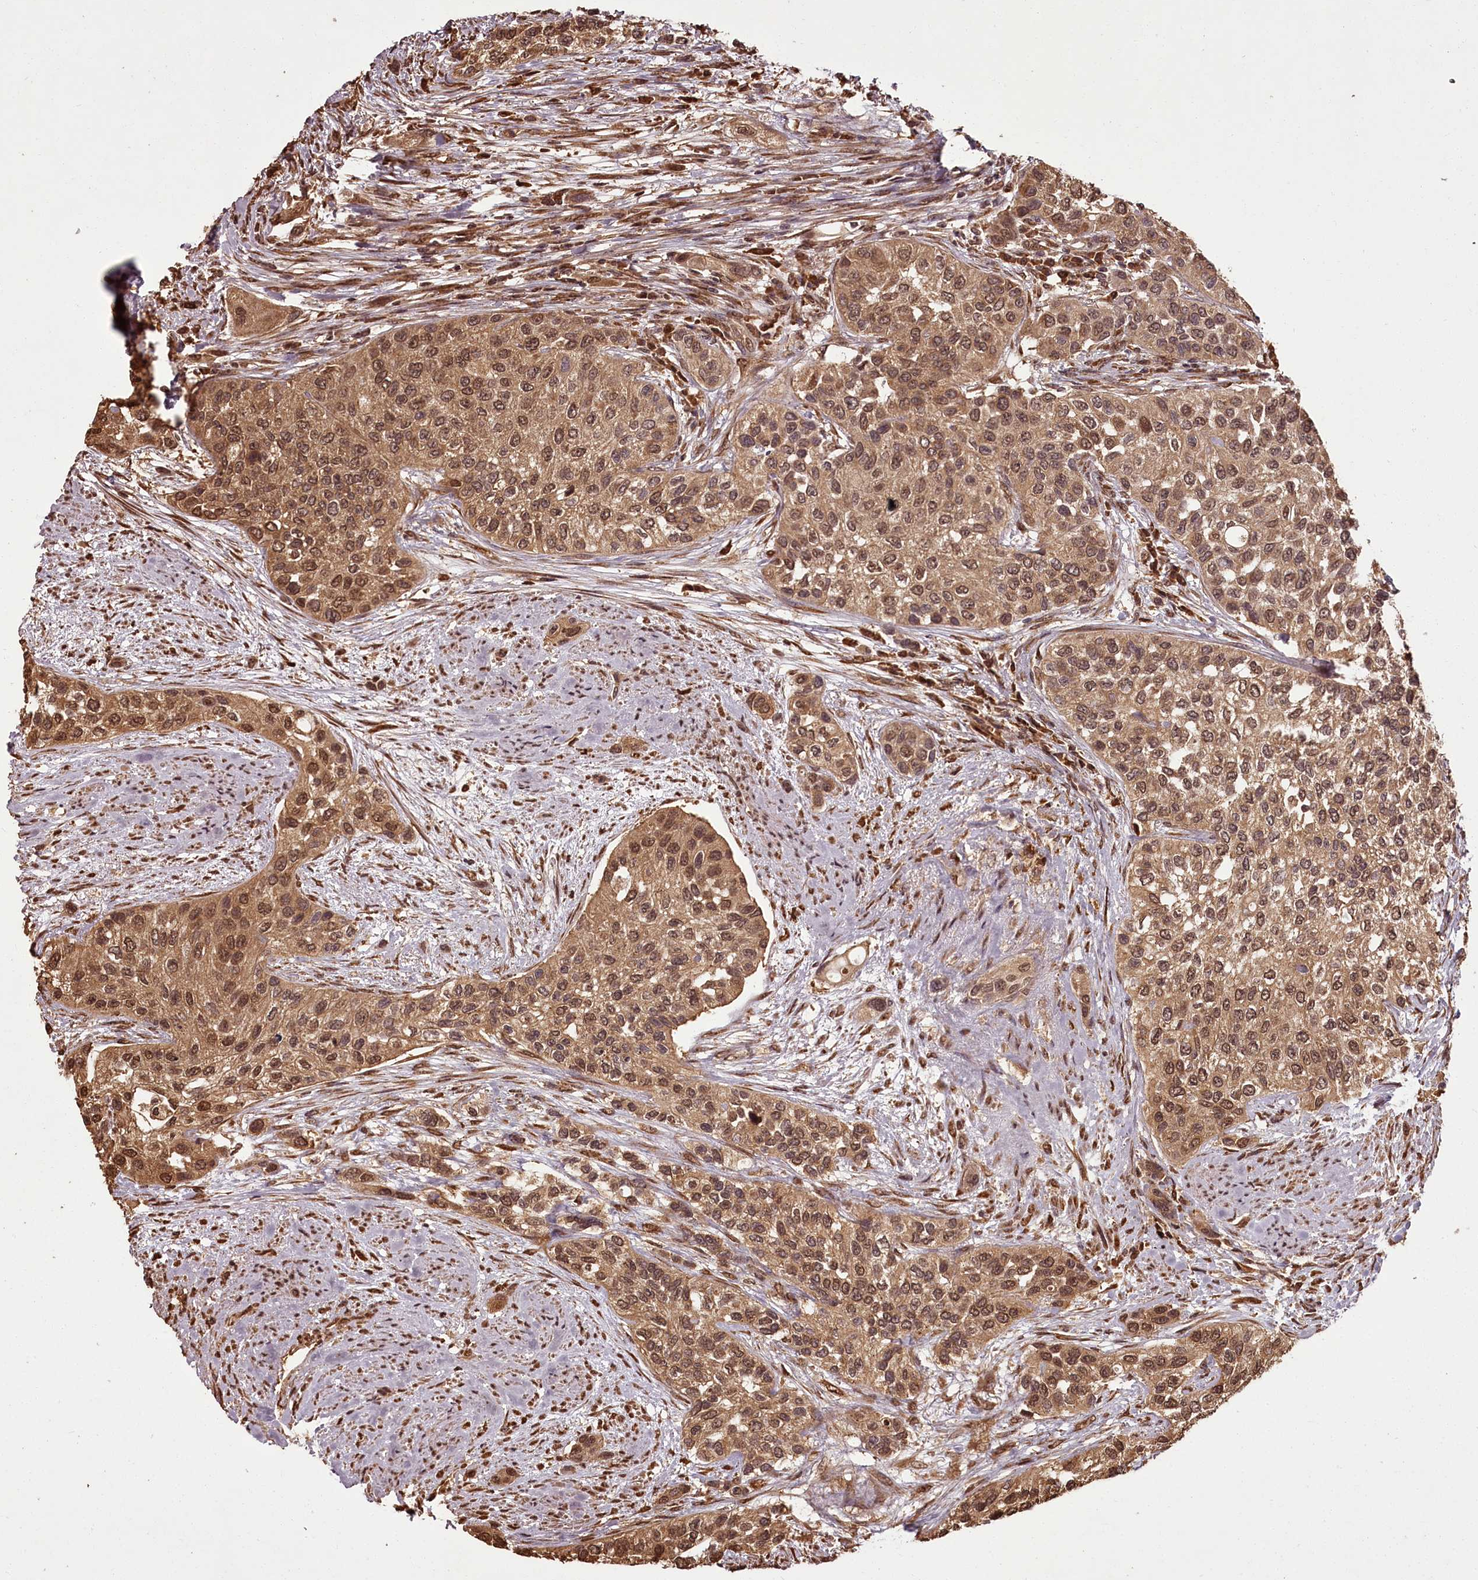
{"staining": {"intensity": "moderate", "quantity": ">75%", "location": "cytoplasmic/membranous,nuclear"}, "tissue": "urothelial cancer", "cell_type": "Tumor cells", "image_type": "cancer", "snomed": [{"axis": "morphology", "description": "Normal tissue, NOS"}, {"axis": "morphology", "description": "Urothelial carcinoma, High grade"}, {"axis": "topography", "description": "Vascular tissue"}, {"axis": "topography", "description": "Urinary bladder"}], "caption": "High-grade urothelial carcinoma stained with DAB immunohistochemistry reveals medium levels of moderate cytoplasmic/membranous and nuclear positivity in about >75% of tumor cells.", "gene": "NPRL2", "patient": {"sex": "female", "age": 56}}